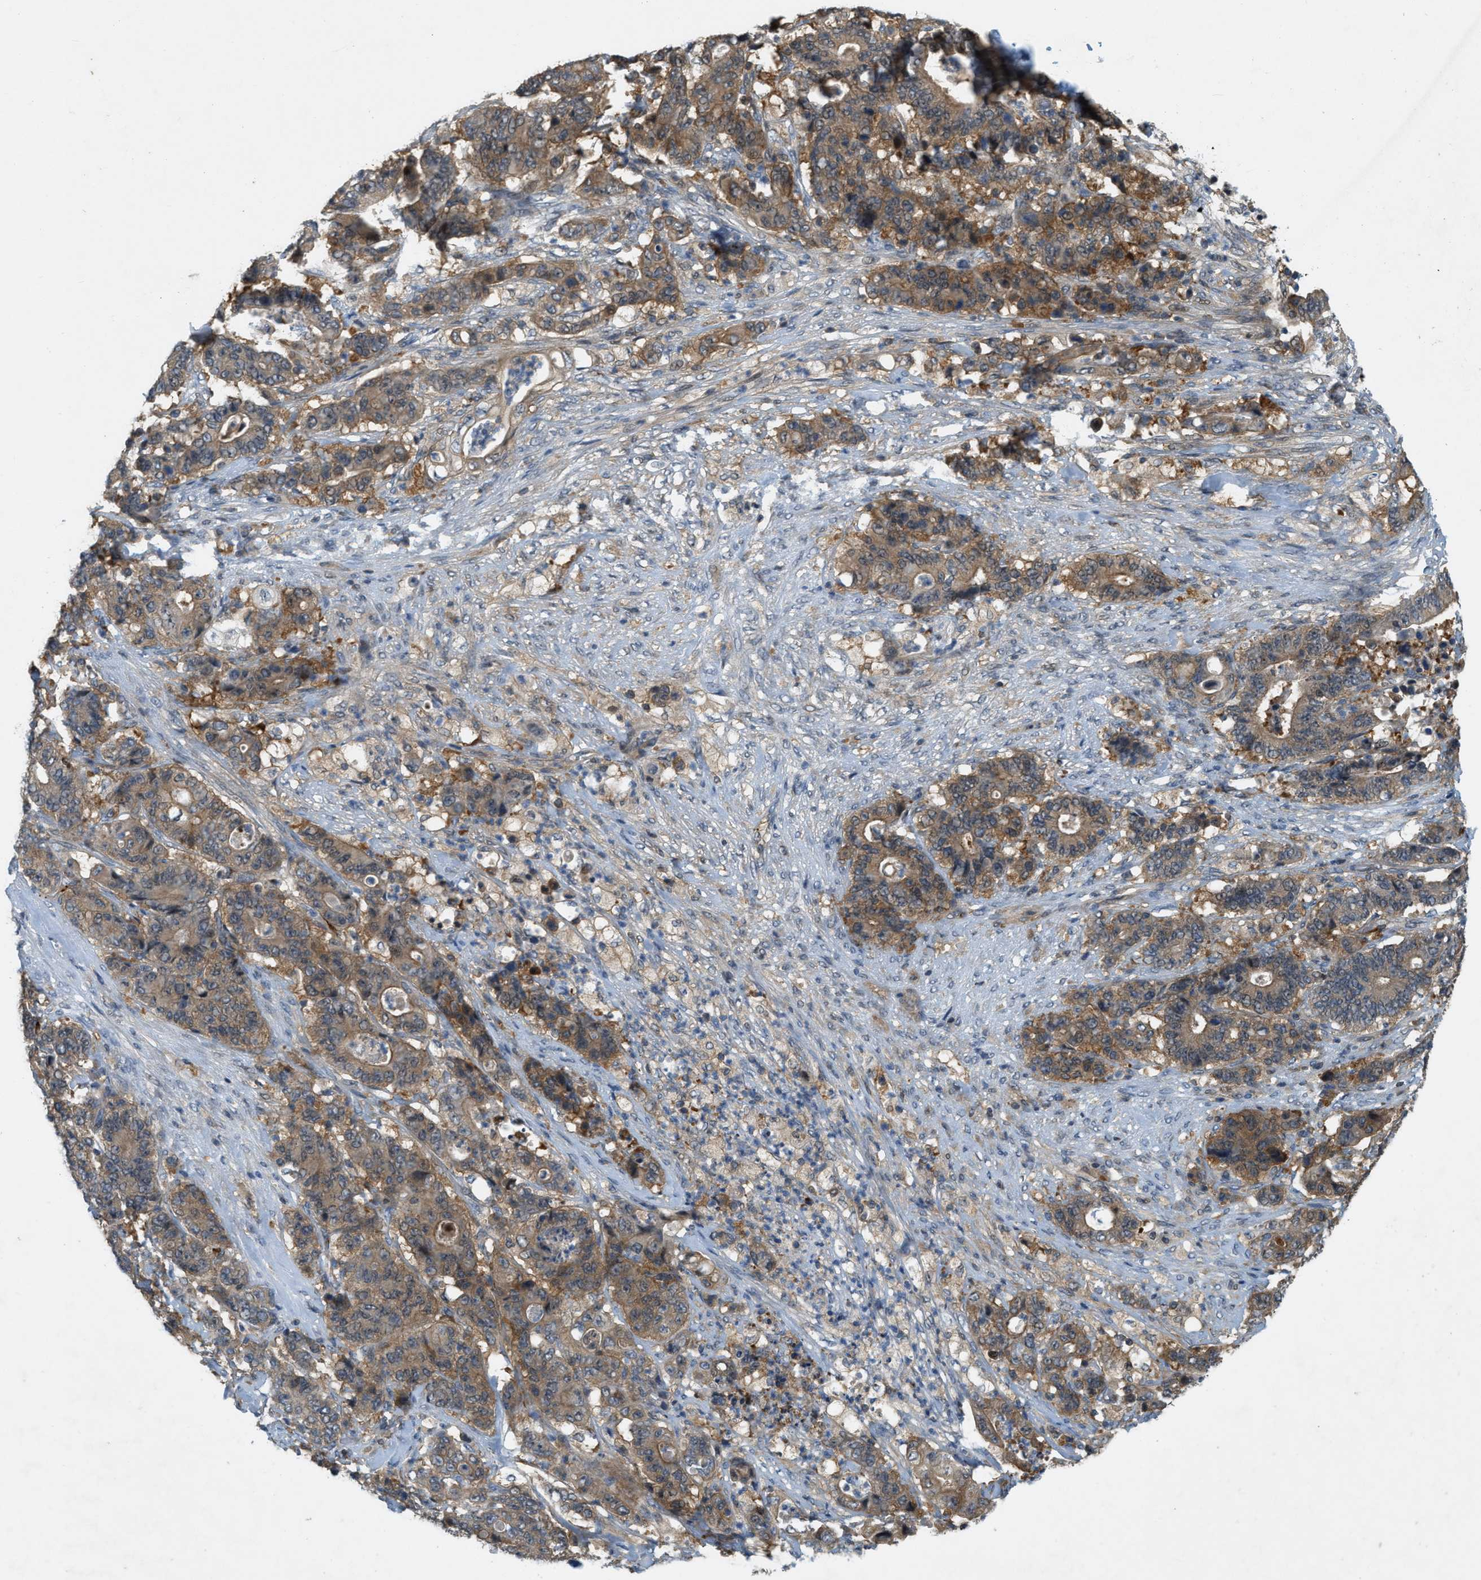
{"staining": {"intensity": "moderate", "quantity": ">75%", "location": "cytoplasmic/membranous"}, "tissue": "stomach cancer", "cell_type": "Tumor cells", "image_type": "cancer", "snomed": [{"axis": "morphology", "description": "Adenocarcinoma, NOS"}, {"axis": "topography", "description": "Stomach"}], "caption": "Protein staining of adenocarcinoma (stomach) tissue shows moderate cytoplasmic/membranous positivity in approximately >75% of tumor cells.", "gene": "PDCL3", "patient": {"sex": "female", "age": 73}}